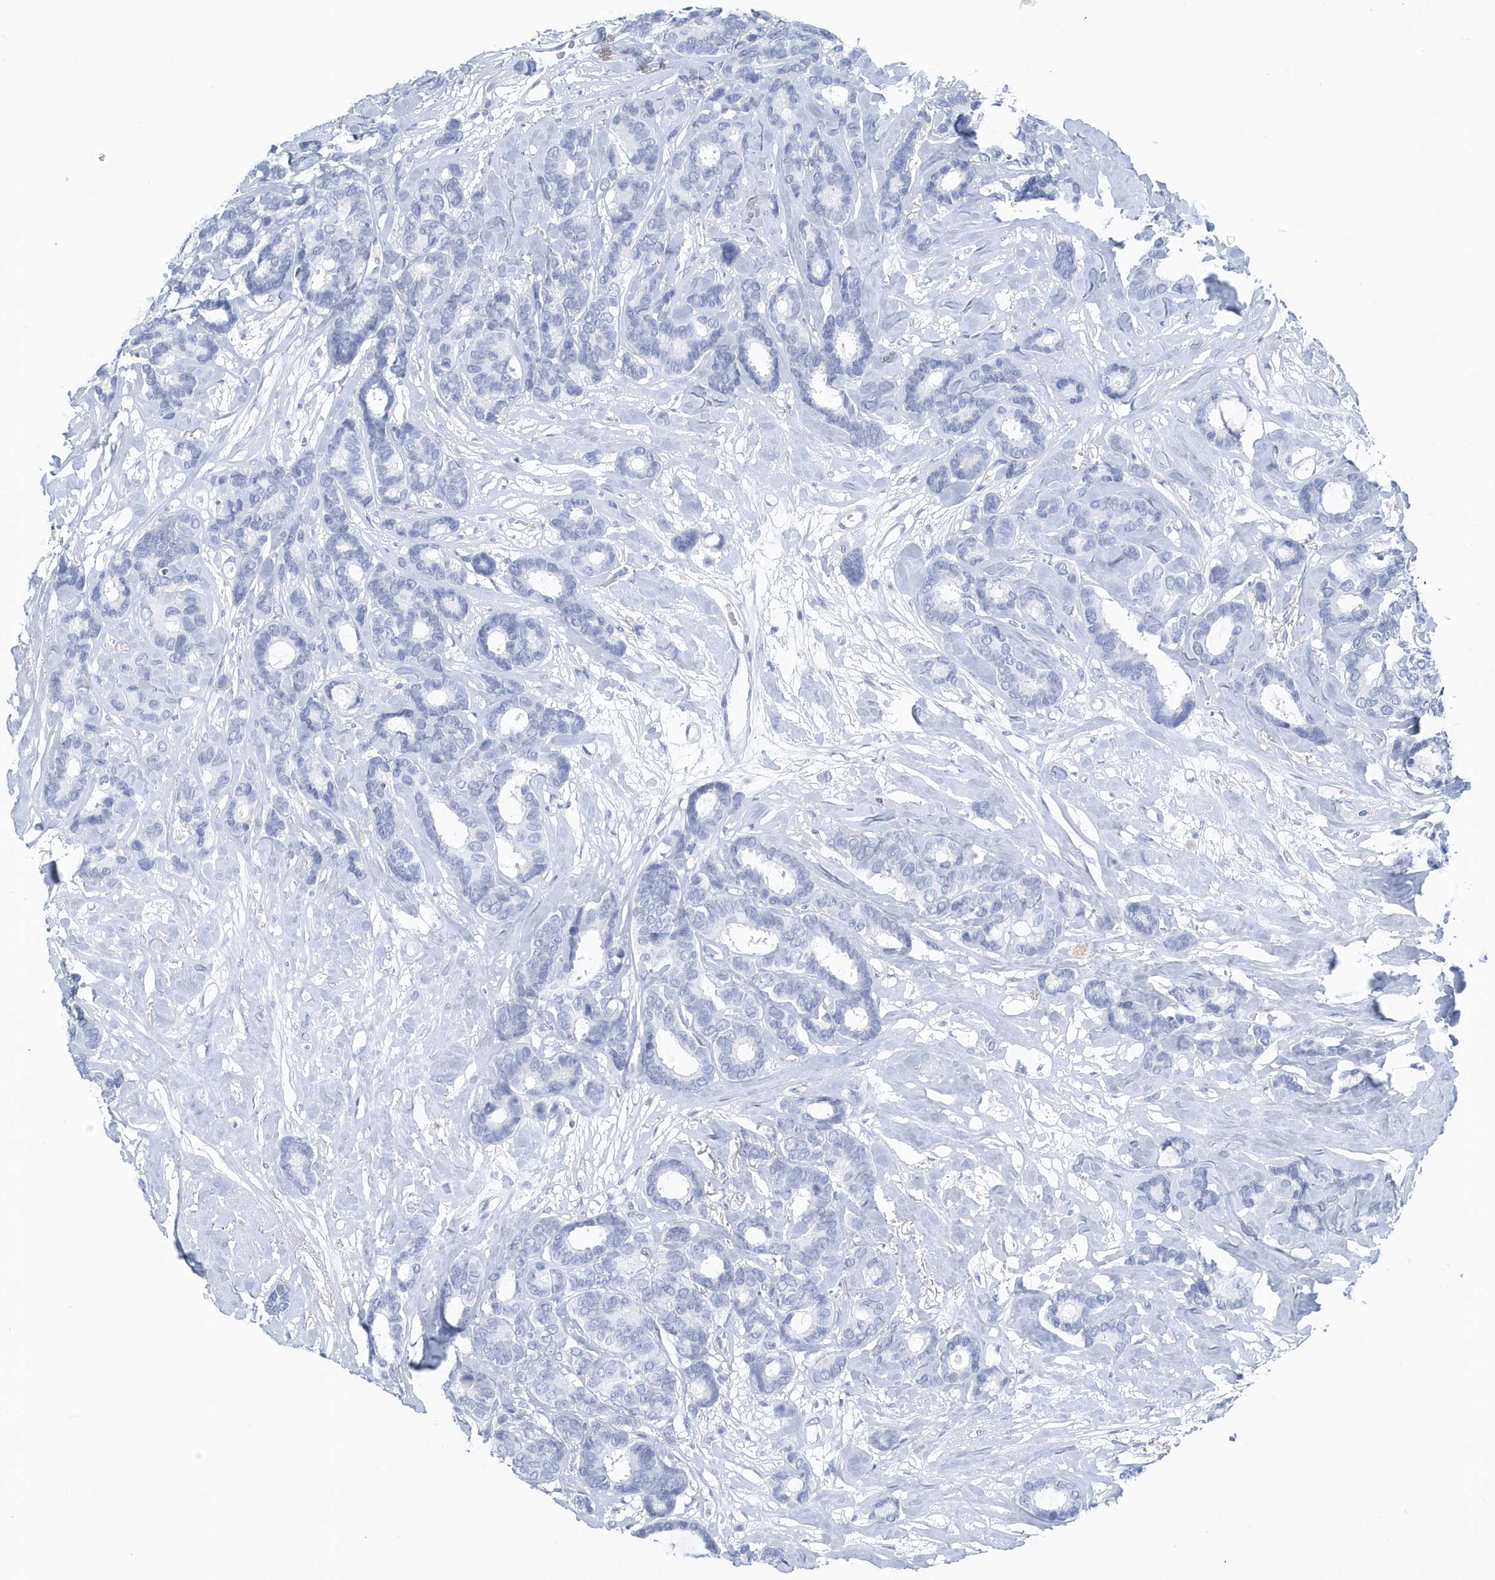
{"staining": {"intensity": "negative", "quantity": "none", "location": "none"}, "tissue": "breast cancer", "cell_type": "Tumor cells", "image_type": "cancer", "snomed": [{"axis": "morphology", "description": "Duct carcinoma"}, {"axis": "topography", "description": "Breast"}], "caption": "Immunohistochemistry micrograph of breast cancer (invasive ductal carcinoma) stained for a protein (brown), which displays no positivity in tumor cells. (Stains: DAB IHC with hematoxylin counter stain, Microscopy: brightfield microscopy at high magnification).", "gene": "PTPRO", "patient": {"sex": "female", "age": 87}}